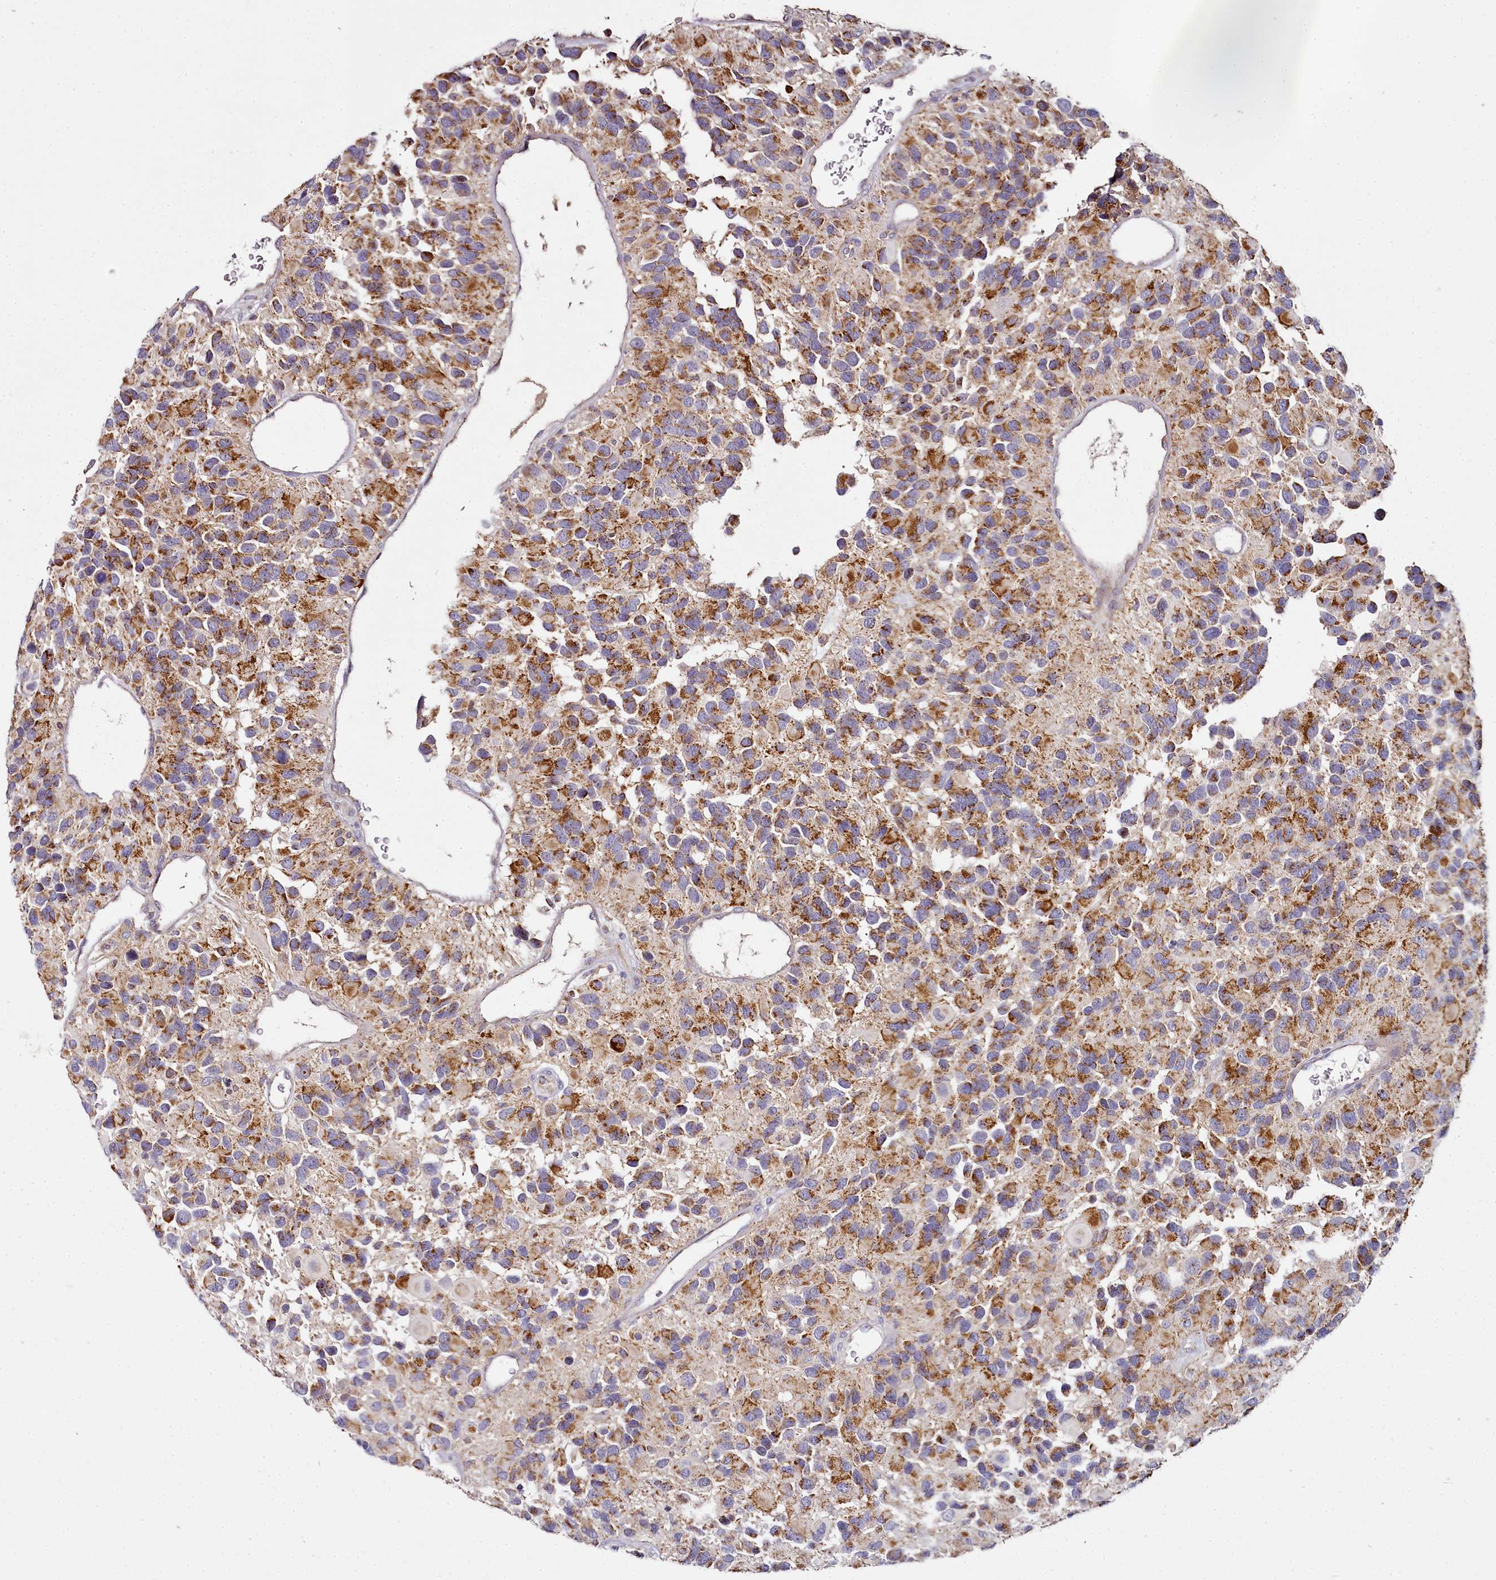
{"staining": {"intensity": "strong", "quantity": ">75%", "location": "cytoplasmic/membranous"}, "tissue": "glioma", "cell_type": "Tumor cells", "image_type": "cancer", "snomed": [{"axis": "morphology", "description": "Glioma, malignant, High grade"}, {"axis": "topography", "description": "Brain"}], "caption": "High-magnification brightfield microscopy of malignant high-grade glioma stained with DAB (brown) and counterstained with hematoxylin (blue). tumor cells exhibit strong cytoplasmic/membranous staining is identified in approximately>75% of cells. Nuclei are stained in blue.", "gene": "ACSS1", "patient": {"sex": "male", "age": 77}}